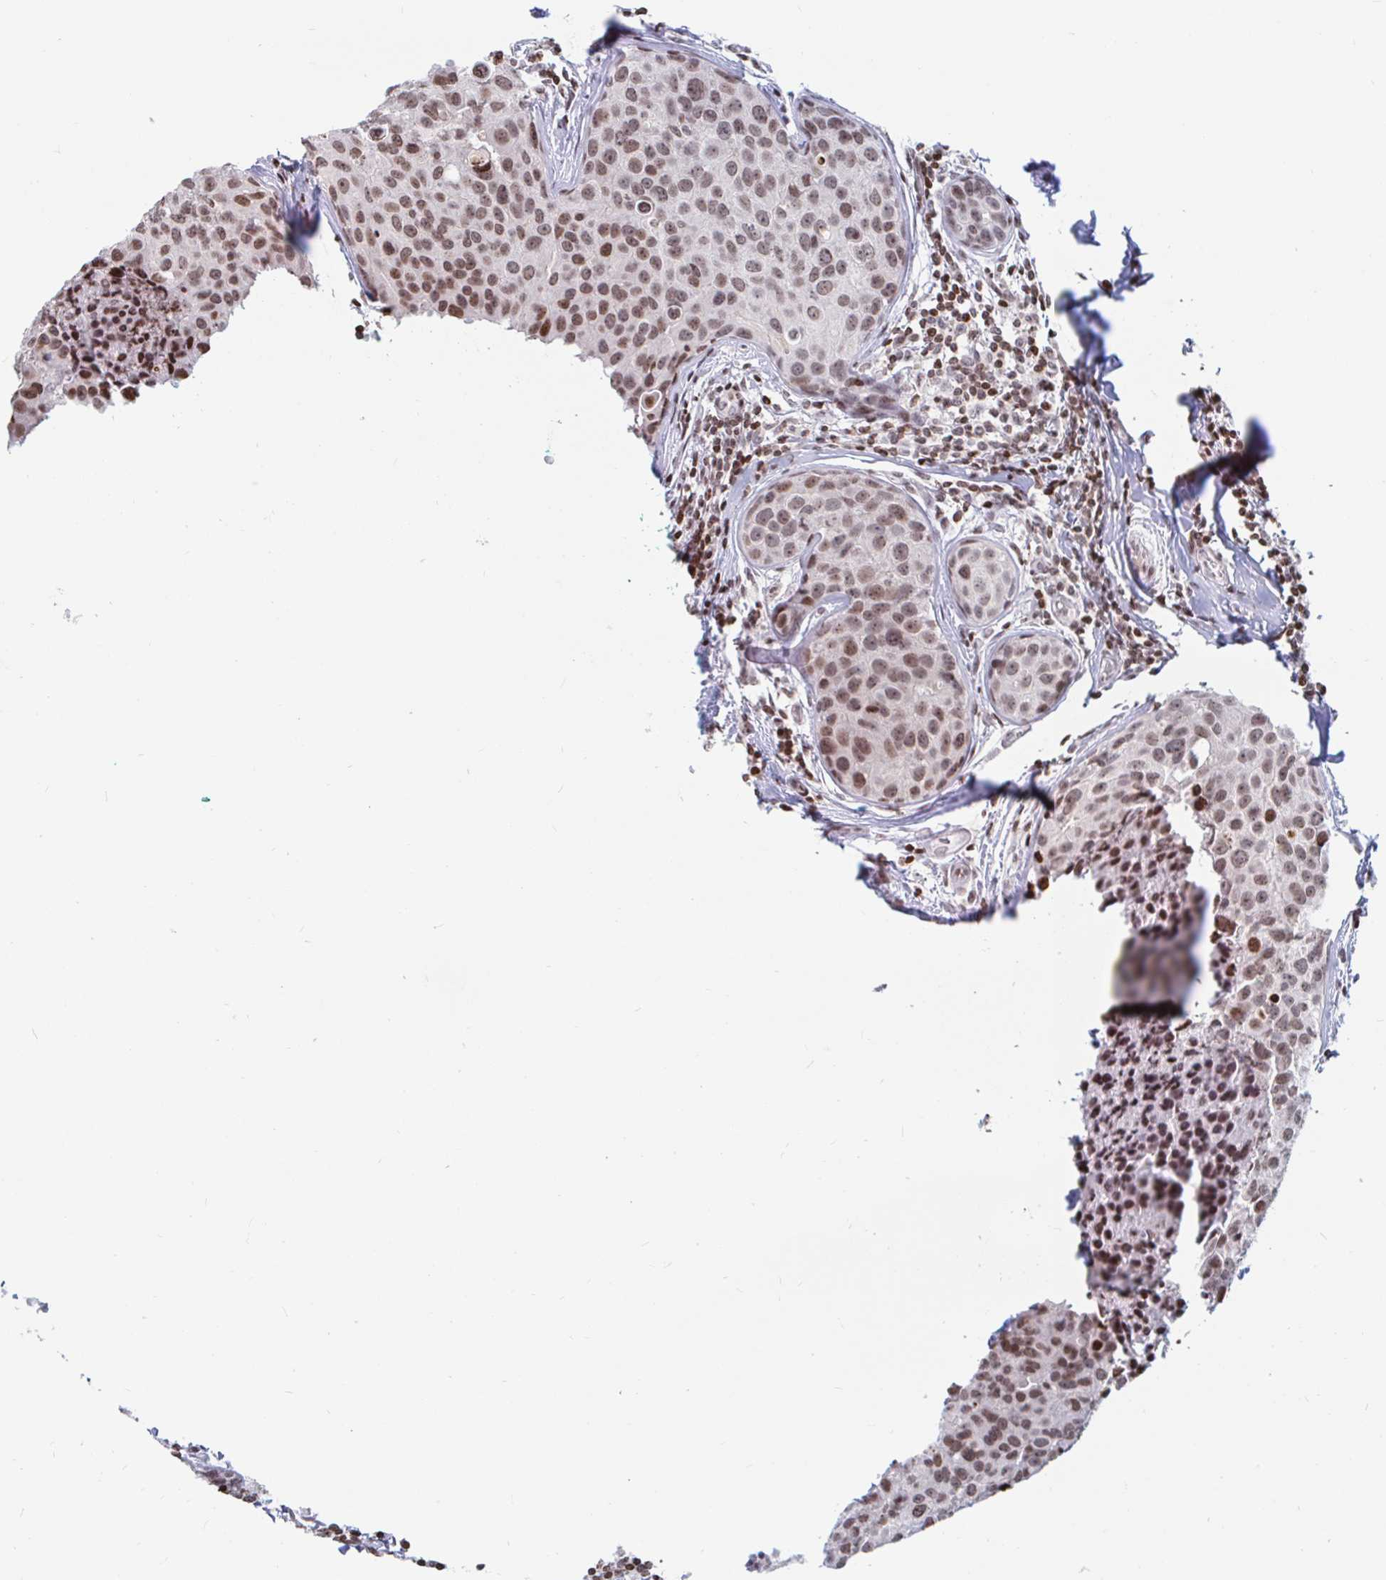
{"staining": {"intensity": "moderate", "quantity": ">75%", "location": "nuclear"}, "tissue": "breast cancer", "cell_type": "Tumor cells", "image_type": "cancer", "snomed": [{"axis": "morphology", "description": "Duct carcinoma"}, {"axis": "topography", "description": "Breast"}], "caption": "Immunohistochemistry (IHC) of human breast cancer displays medium levels of moderate nuclear expression in approximately >75% of tumor cells. (DAB (3,3'-diaminobenzidine) = brown stain, brightfield microscopy at high magnification).", "gene": "HOXC10", "patient": {"sex": "female", "age": 24}}